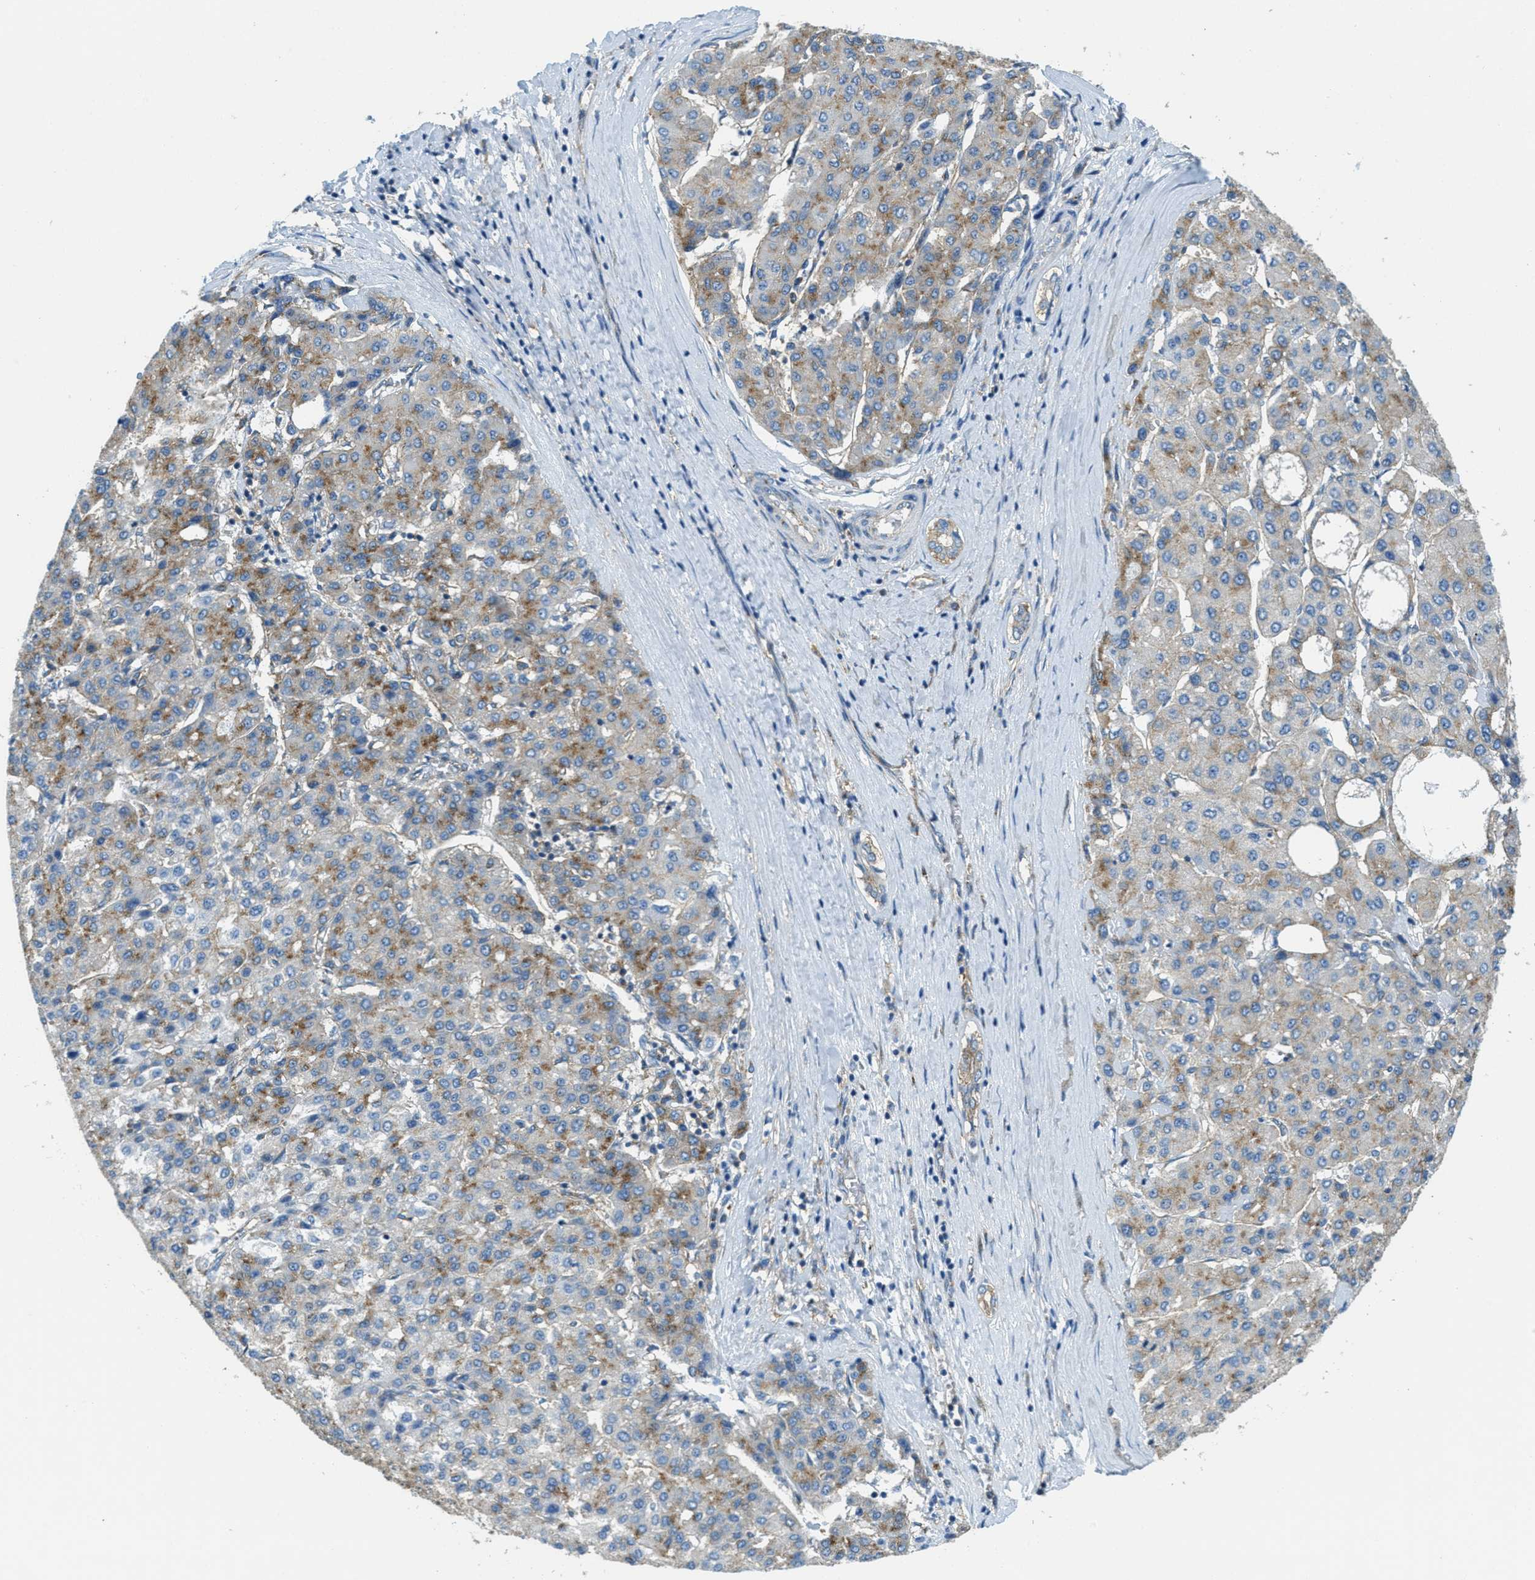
{"staining": {"intensity": "moderate", "quantity": "25%-75%", "location": "cytoplasmic/membranous"}, "tissue": "liver cancer", "cell_type": "Tumor cells", "image_type": "cancer", "snomed": [{"axis": "morphology", "description": "Carcinoma, Hepatocellular, NOS"}, {"axis": "topography", "description": "Liver"}], "caption": "Liver hepatocellular carcinoma tissue reveals moderate cytoplasmic/membranous staining in approximately 25%-75% of tumor cells", "gene": "AP2B1", "patient": {"sex": "male", "age": 65}}